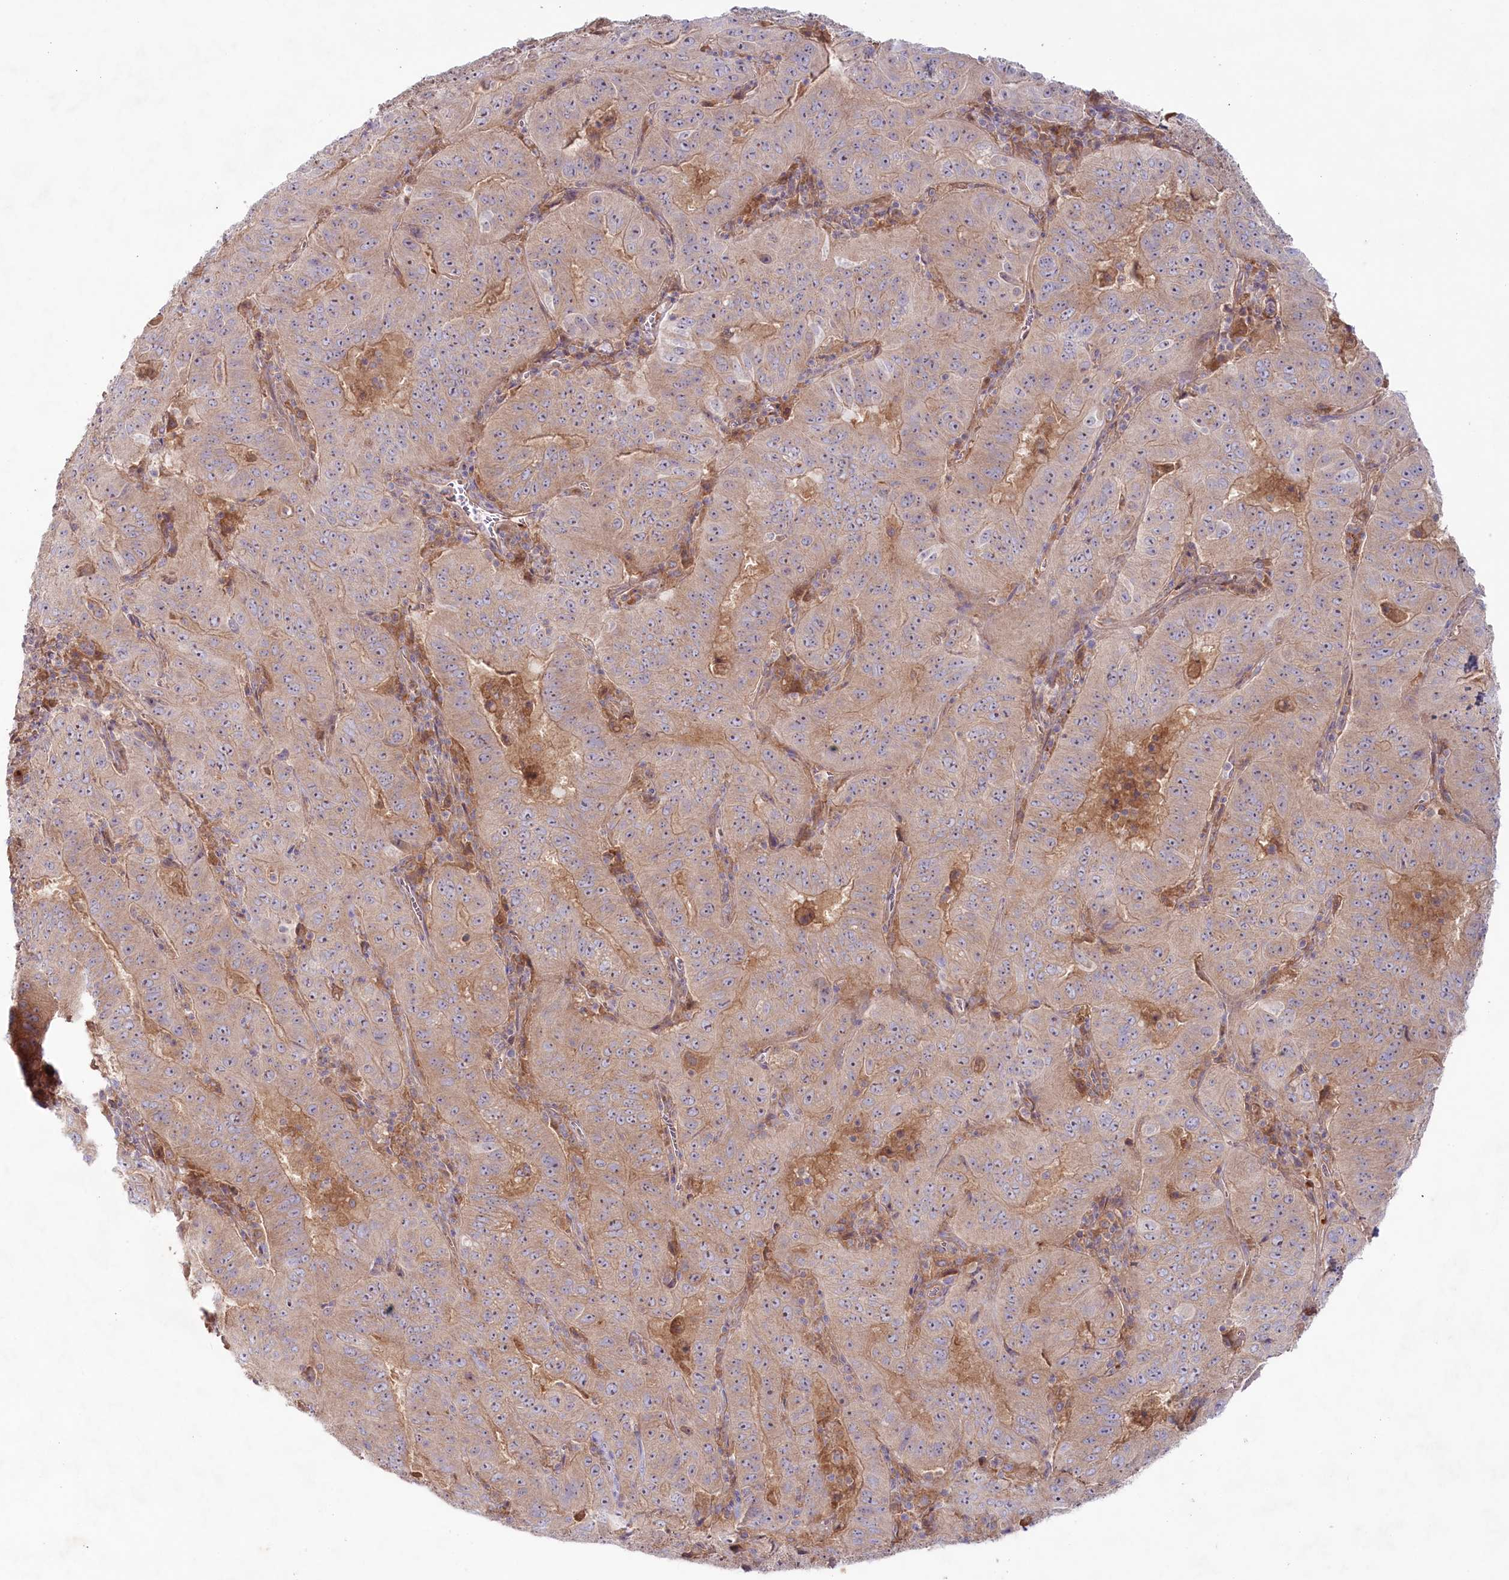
{"staining": {"intensity": "weak", "quantity": ">75%", "location": "cytoplasmic/membranous"}, "tissue": "pancreatic cancer", "cell_type": "Tumor cells", "image_type": "cancer", "snomed": [{"axis": "morphology", "description": "Adenocarcinoma, NOS"}, {"axis": "topography", "description": "Pancreas"}], "caption": "Protein expression by immunohistochemistry (IHC) exhibits weak cytoplasmic/membranous staining in about >75% of tumor cells in pancreatic adenocarcinoma.", "gene": "TNIP1", "patient": {"sex": "male", "age": 63}}